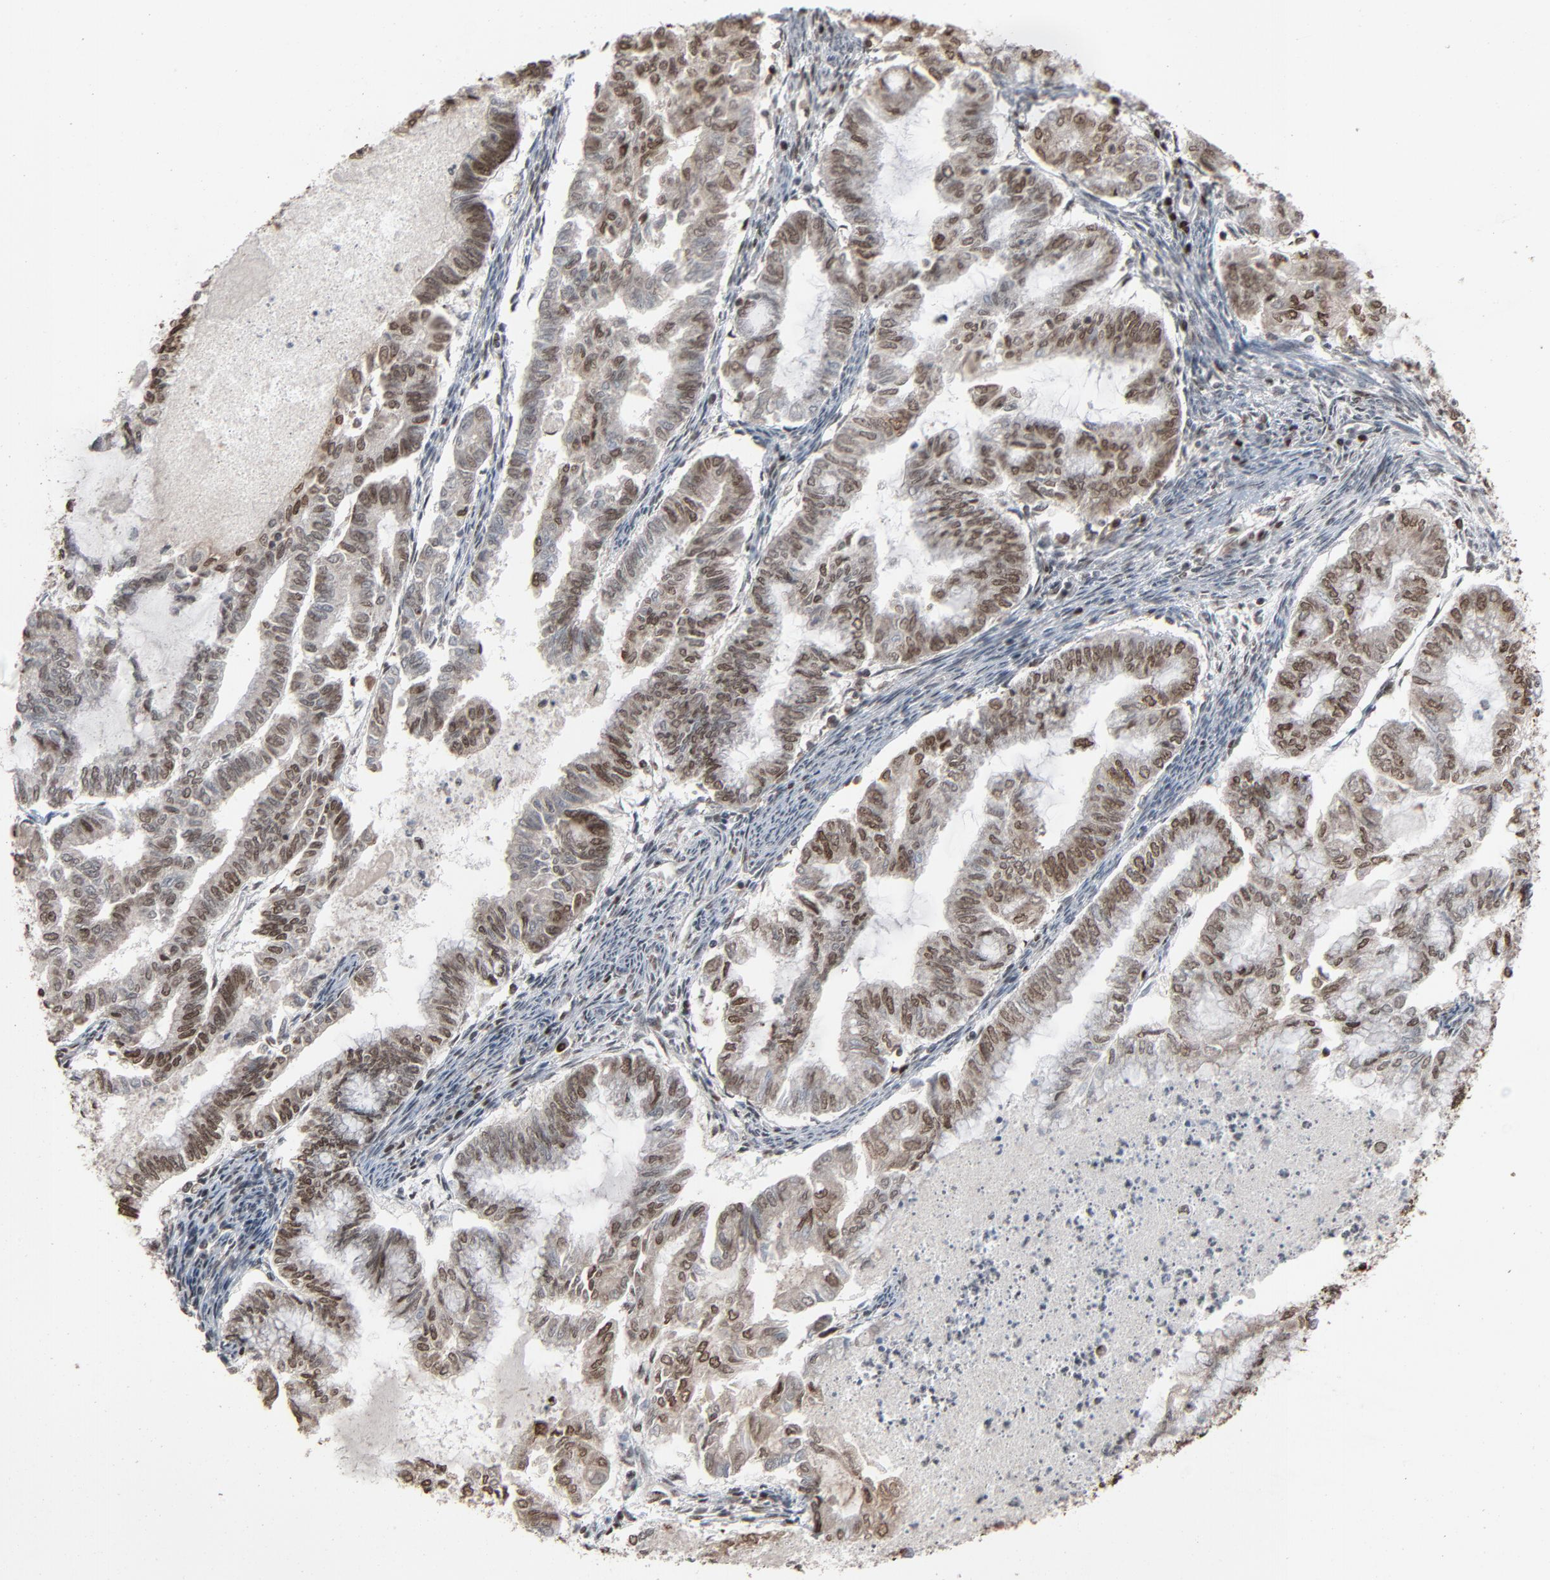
{"staining": {"intensity": "moderate", "quantity": ">75%", "location": "nuclear"}, "tissue": "endometrial cancer", "cell_type": "Tumor cells", "image_type": "cancer", "snomed": [{"axis": "morphology", "description": "Adenocarcinoma, NOS"}, {"axis": "topography", "description": "Endometrium"}], "caption": "Human adenocarcinoma (endometrial) stained for a protein (brown) exhibits moderate nuclear positive expression in about >75% of tumor cells.", "gene": "RPS6KA3", "patient": {"sex": "female", "age": 79}}